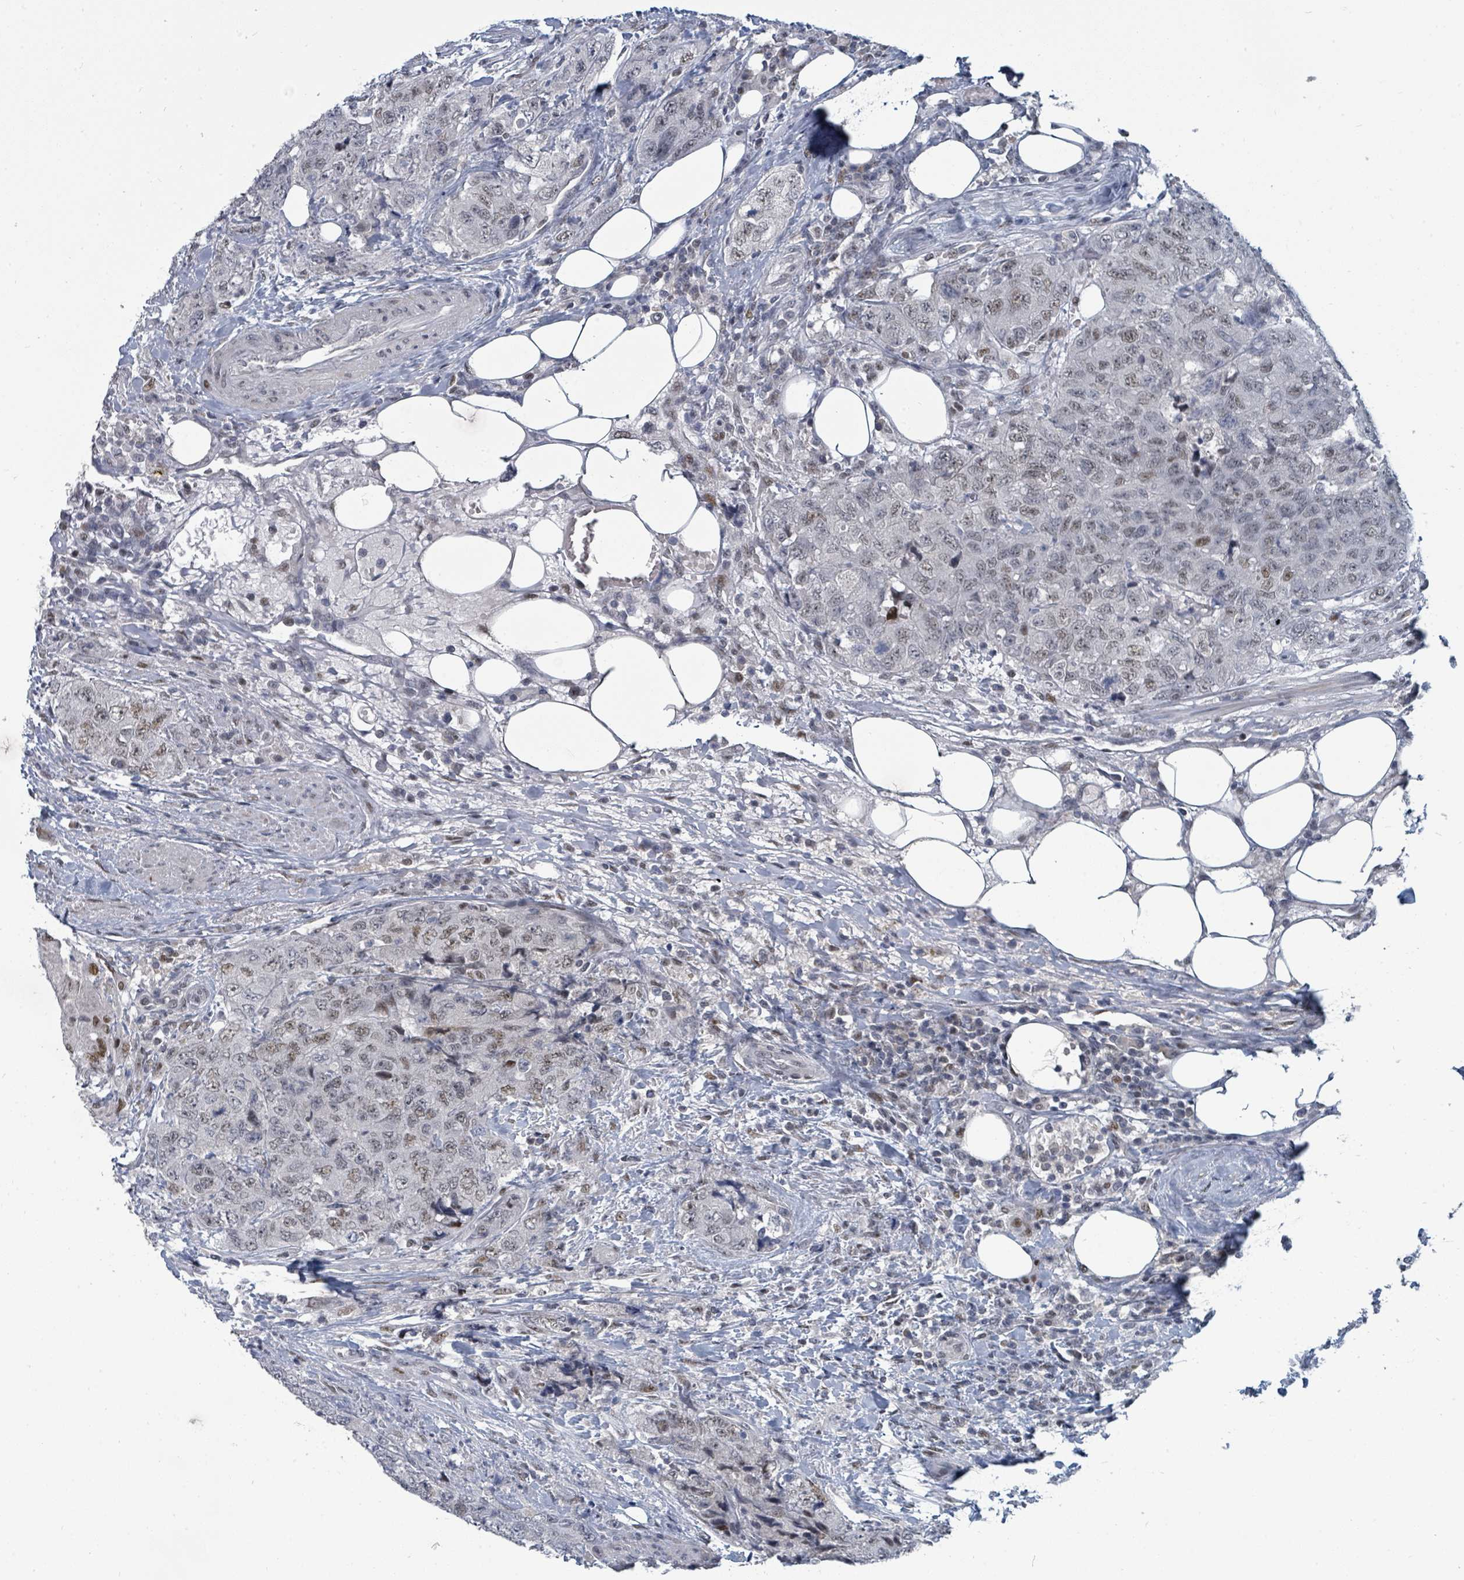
{"staining": {"intensity": "weak", "quantity": "25%-75%", "location": "nuclear"}, "tissue": "urothelial cancer", "cell_type": "Tumor cells", "image_type": "cancer", "snomed": [{"axis": "morphology", "description": "Urothelial carcinoma, High grade"}, {"axis": "topography", "description": "Urinary bladder"}], "caption": "Protein staining by IHC displays weak nuclear positivity in about 25%-75% of tumor cells in urothelial carcinoma (high-grade).", "gene": "UCK1", "patient": {"sex": "female", "age": 78}}